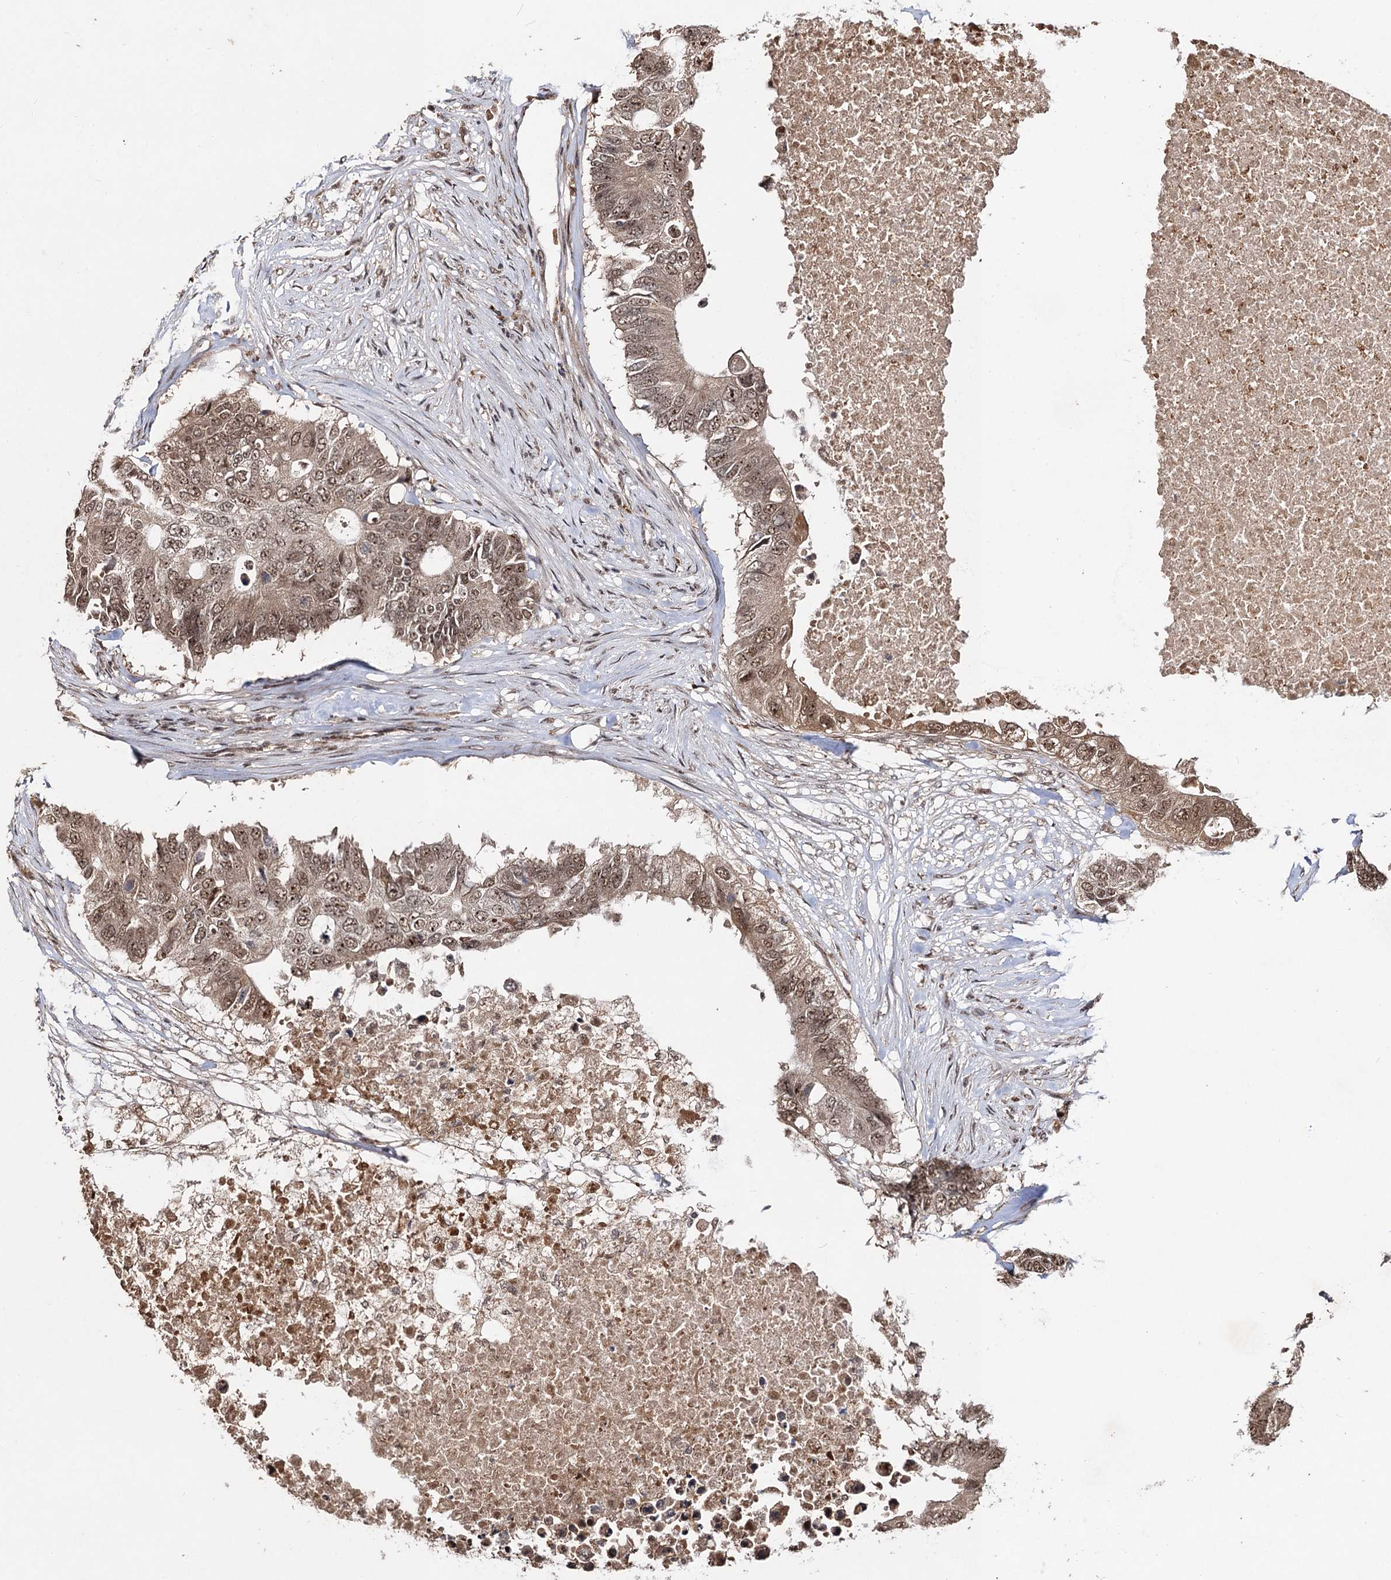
{"staining": {"intensity": "moderate", "quantity": ">75%", "location": "cytoplasmic/membranous,nuclear"}, "tissue": "colorectal cancer", "cell_type": "Tumor cells", "image_type": "cancer", "snomed": [{"axis": "morphology", "description": "Adenocarcinoma, NOS"}, {"axis": "topography", "description": "Colon"}], "caption": "This is a micrograph of immunohistochemistry staining of colorectal cancer (adenocarcinoma), which shows moderate positivity in the cytoplasmic/membranous and nuclear of tumor cells.", "gene": "SFSWAP", "patient": {"sex": "male", "age": 71}}